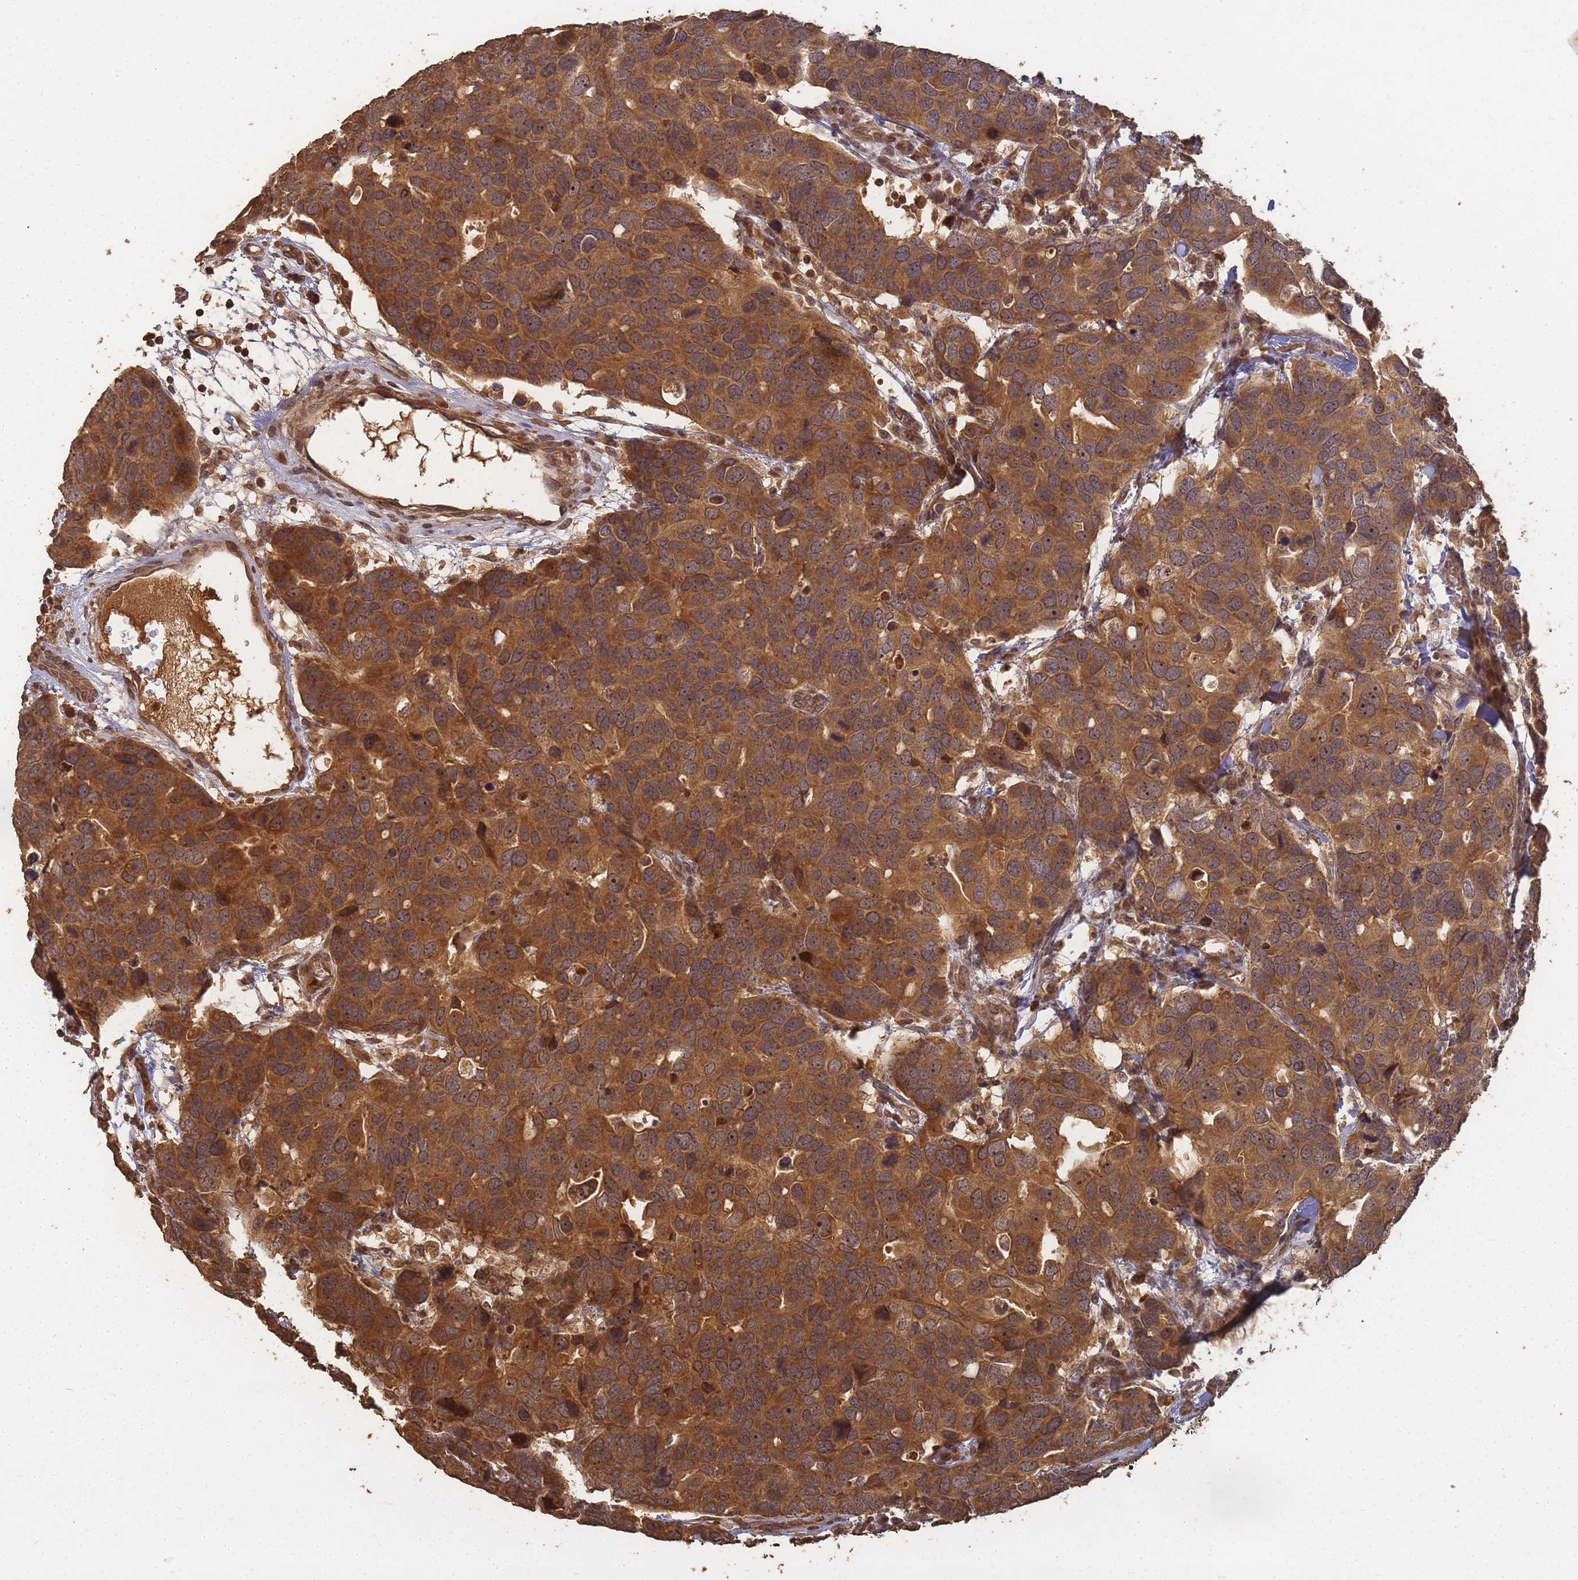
{"staining": {"intensity": "moderate", "quantity": ">75%", "location": "cytoplasmic/membranous,nuclear"}, "tissue": "breast cancer", "cell_type": "Tumor cells", "image_type": "cancer", "snomed": [{"axis": "morphology", "description": "Duct carcinoma"}, {"axis": "topography", "description": "Breast"}], "caption": "Protein staining exhibits moderate cytoplasmic/membranous and nuclear staining in approximately >75% of tumor cells in breast intraductal carcinoma.", "gene": "ALKBH1", "patient": {"sex": "female", "age": 83}}